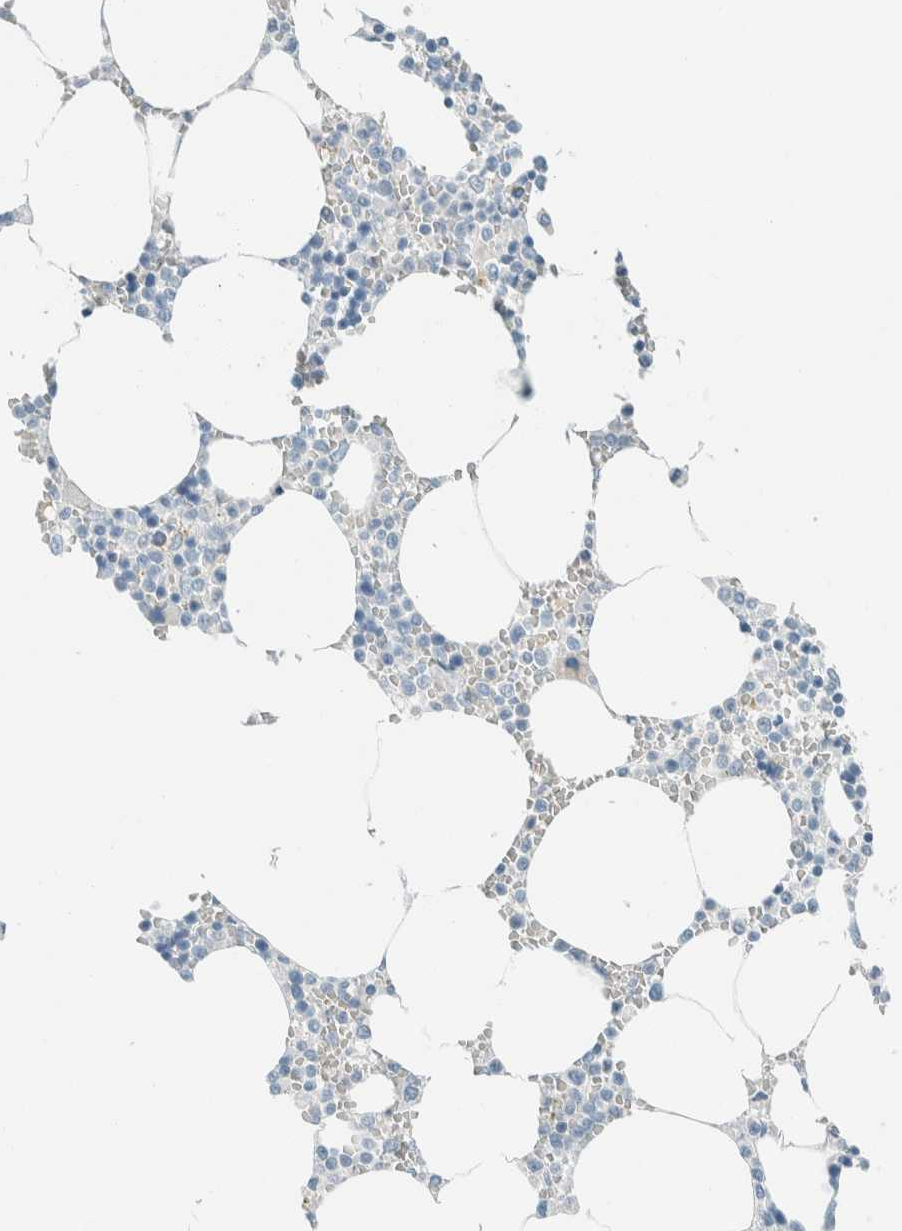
{"staining": {"intensity": "weak", "quantity": "<25%", "location": "cytoplasmic/membranous"}, "tissue": "bone marrow", "cell_type": "Hematopoietic cells", "image_type": "normal", "snomed": [{"axis": "morphology", "description": "Normal tissue, NOS"}, {"axis": "topography", "description": "Bone marrow"}], "caption": "An immunohistochemistry micrograph of normal bone marrow is shown. There is no staining in hematopoietic cells of bone marrow.", "gene": "SLFN12", "patient": {"sex": "male", "age": 70}}